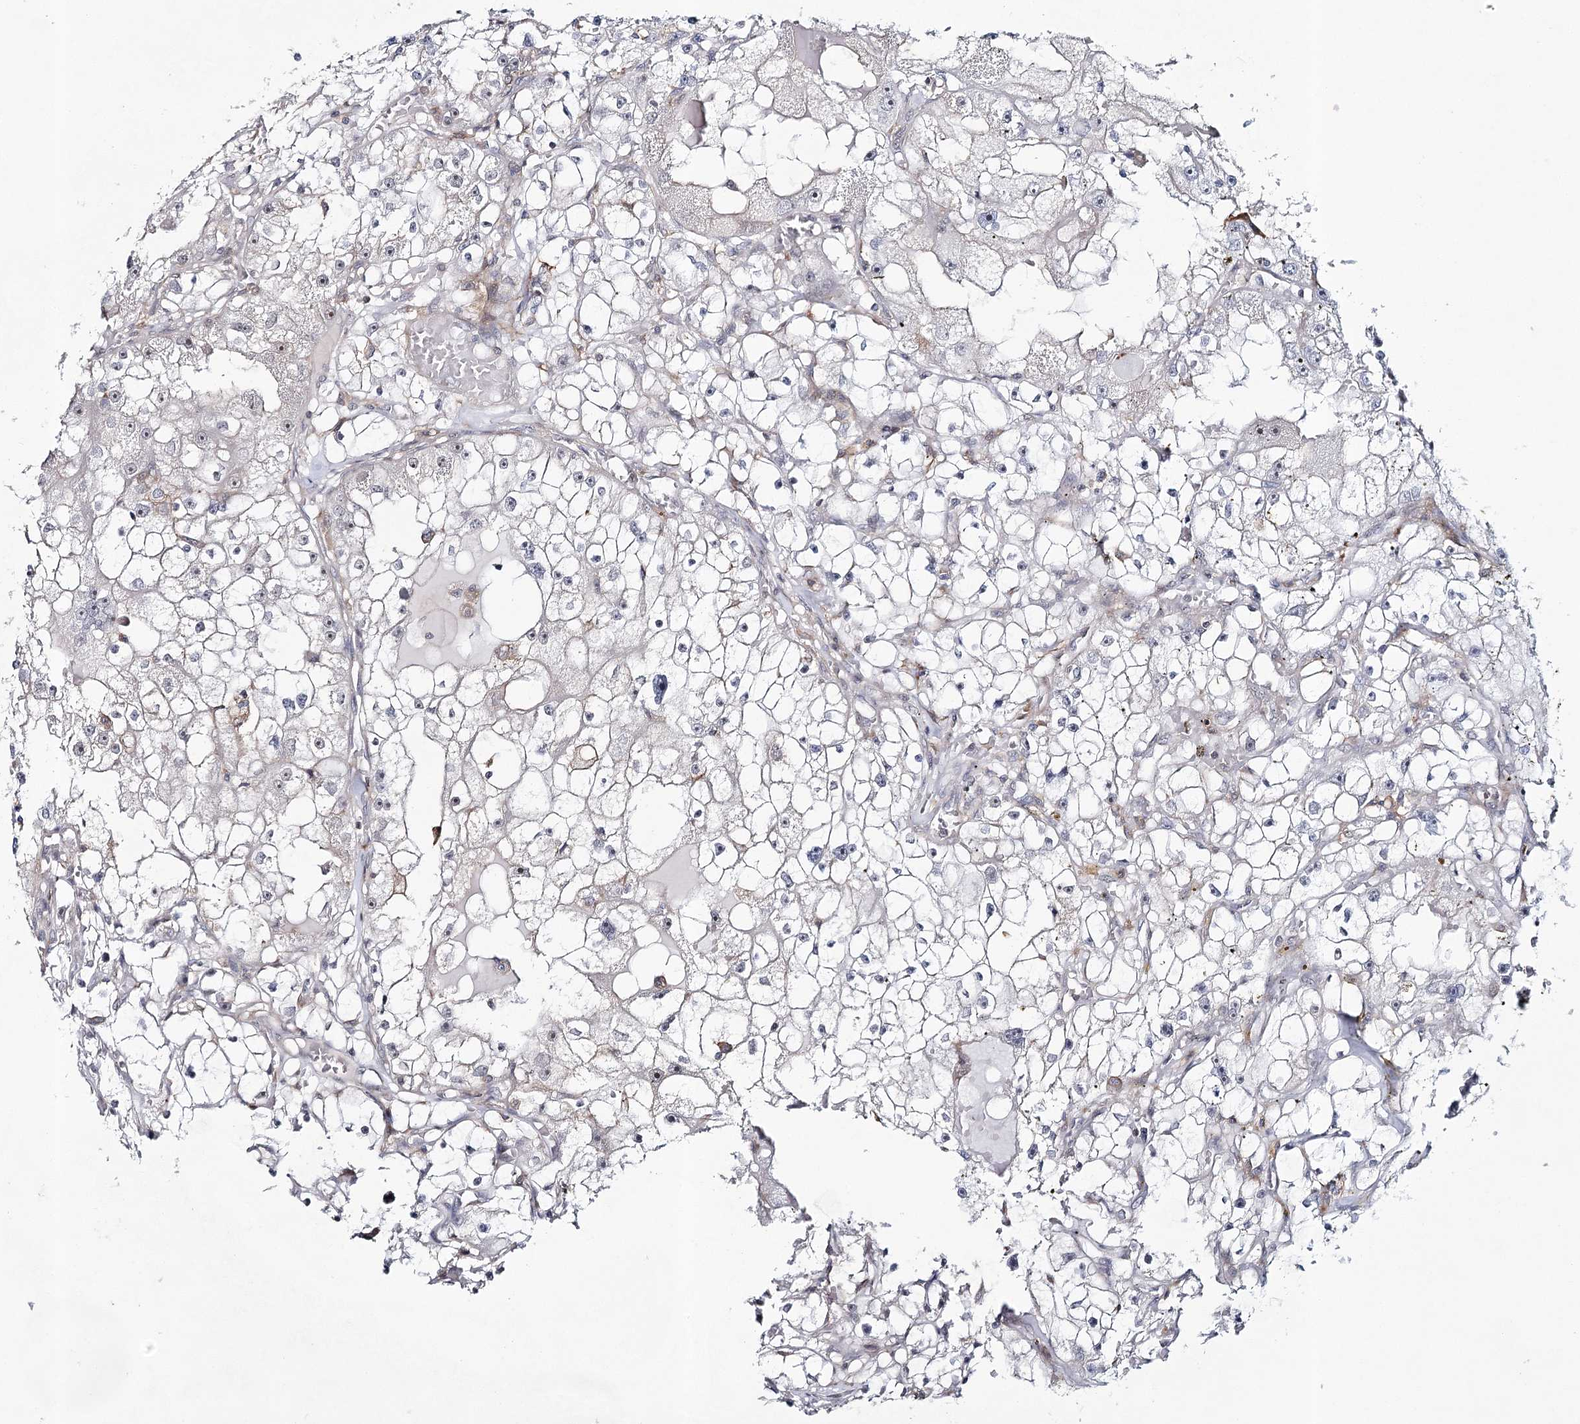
{"staining": {"intensity": "negative", "quantity": "none", "location": "none"}, "tissue": "renal cancer", "cell_type": "Tumor cells", "image_type": "cancer", "snomed": [{"axis": "morphology", "description": "Adenocarcinoma, NOS"}, {"axis": "topography", "description": "Kidney"}], "caption": "This histopathology image is of renal cancer stained with immunohistochemistry to label a protein in brown with the nuclei are counter-stained blue. There is no expression in tumor cells. (Stains: DAB (3,3'-diaminobenzidine) immunohistochemistry with hematoxylin counter stain, Microscopy: brightfield microscopy at high magnification).", "gene": "ZC3H8", "patient": {"sex": "male", "age": 56}}